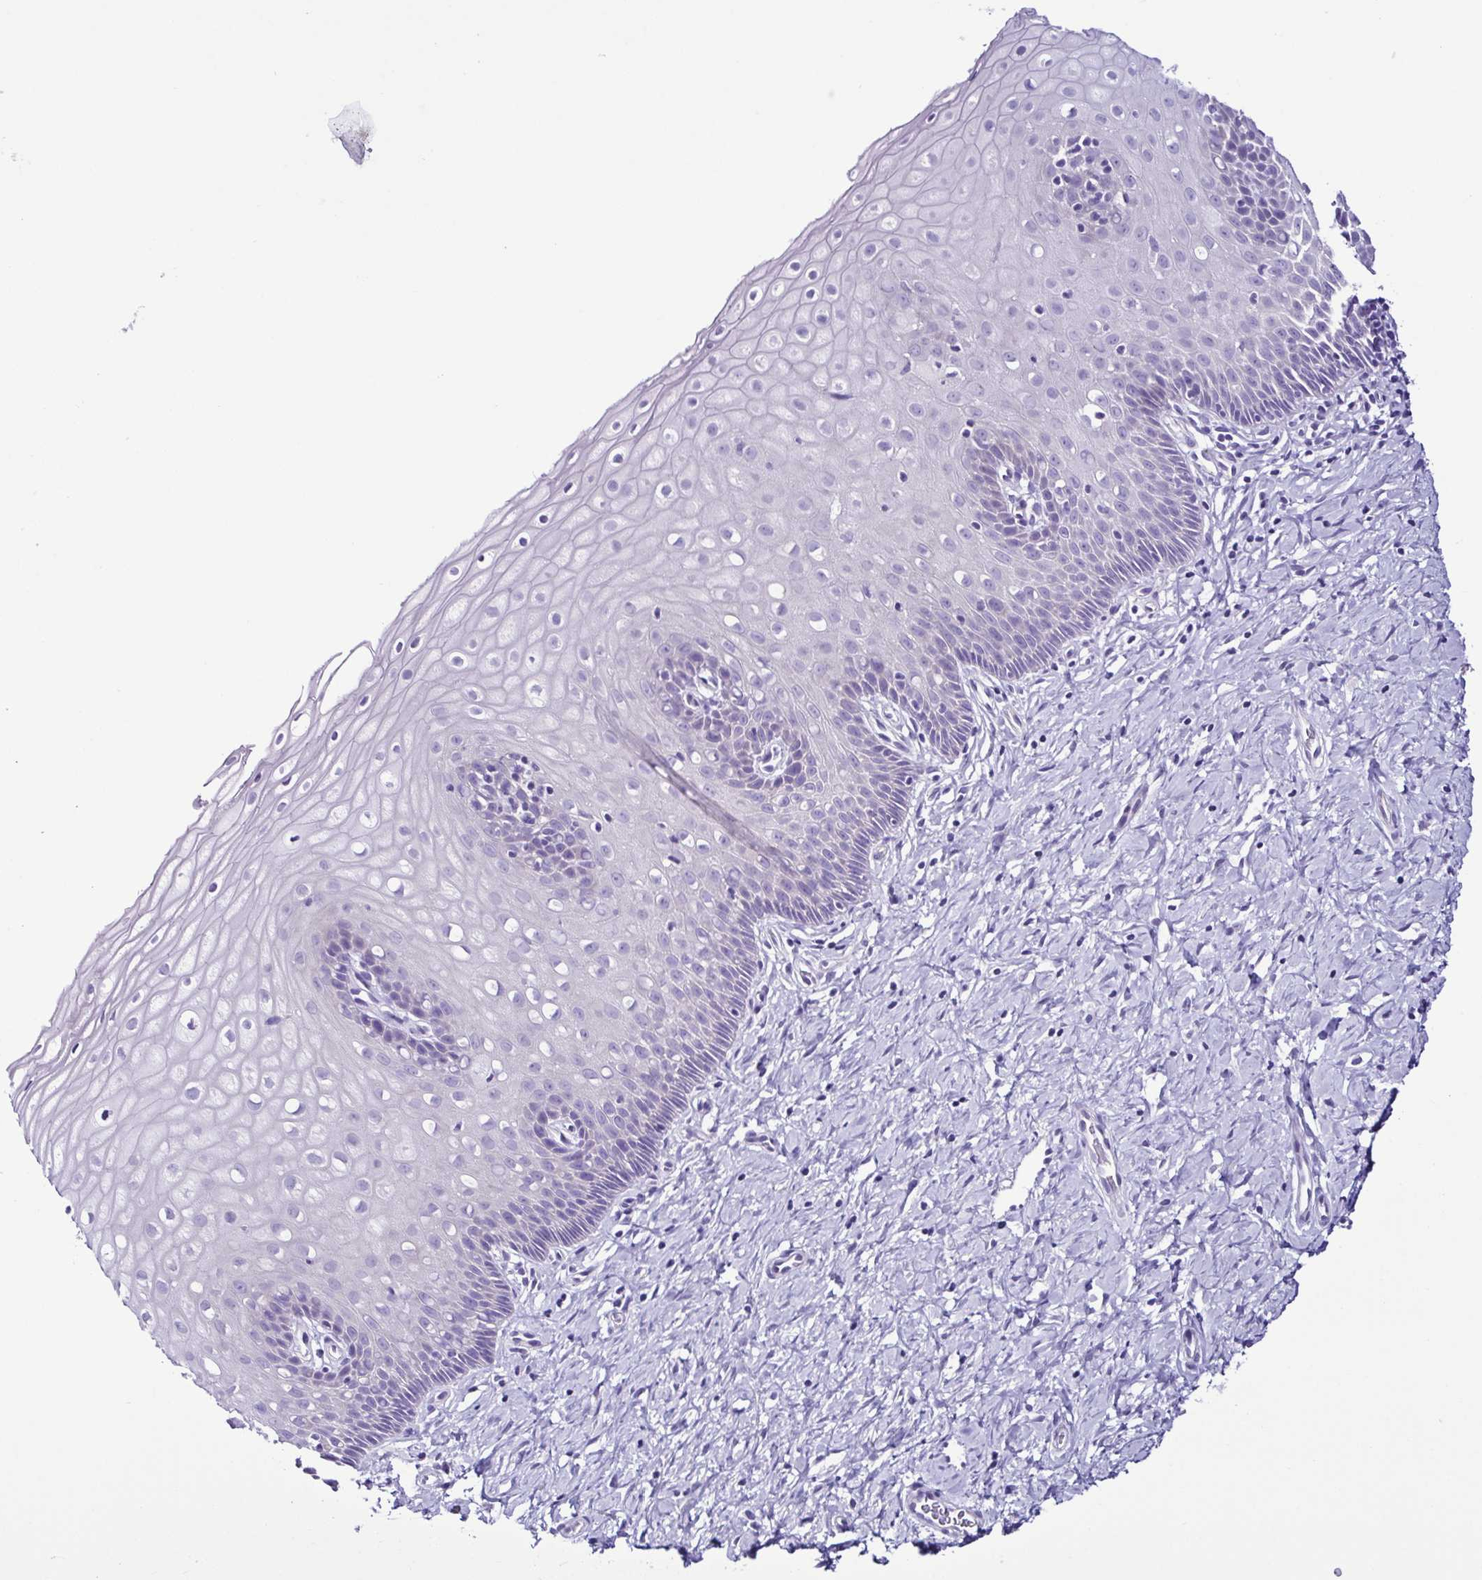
{"staining": {"intensity": "negative", "quantity": "none", "location": "none"}, "tissue": "cervix", "cell_type": "Glandular cells", "image_type": "normal", "snomed": [{"axis": "morphology", "description": "Normal tissue, NOS"}, {"axis": "topography", "description": "Cervix"}], "caption": "This micrograph is of unremarkable cervix stained with immunohistochemistry (IHC) to label a protein in brown with the nuclei are counter-stained blue. There is no staining in glandular cells.", "gene": "SRL", "patient": {"sex": "female", "age": 37}}